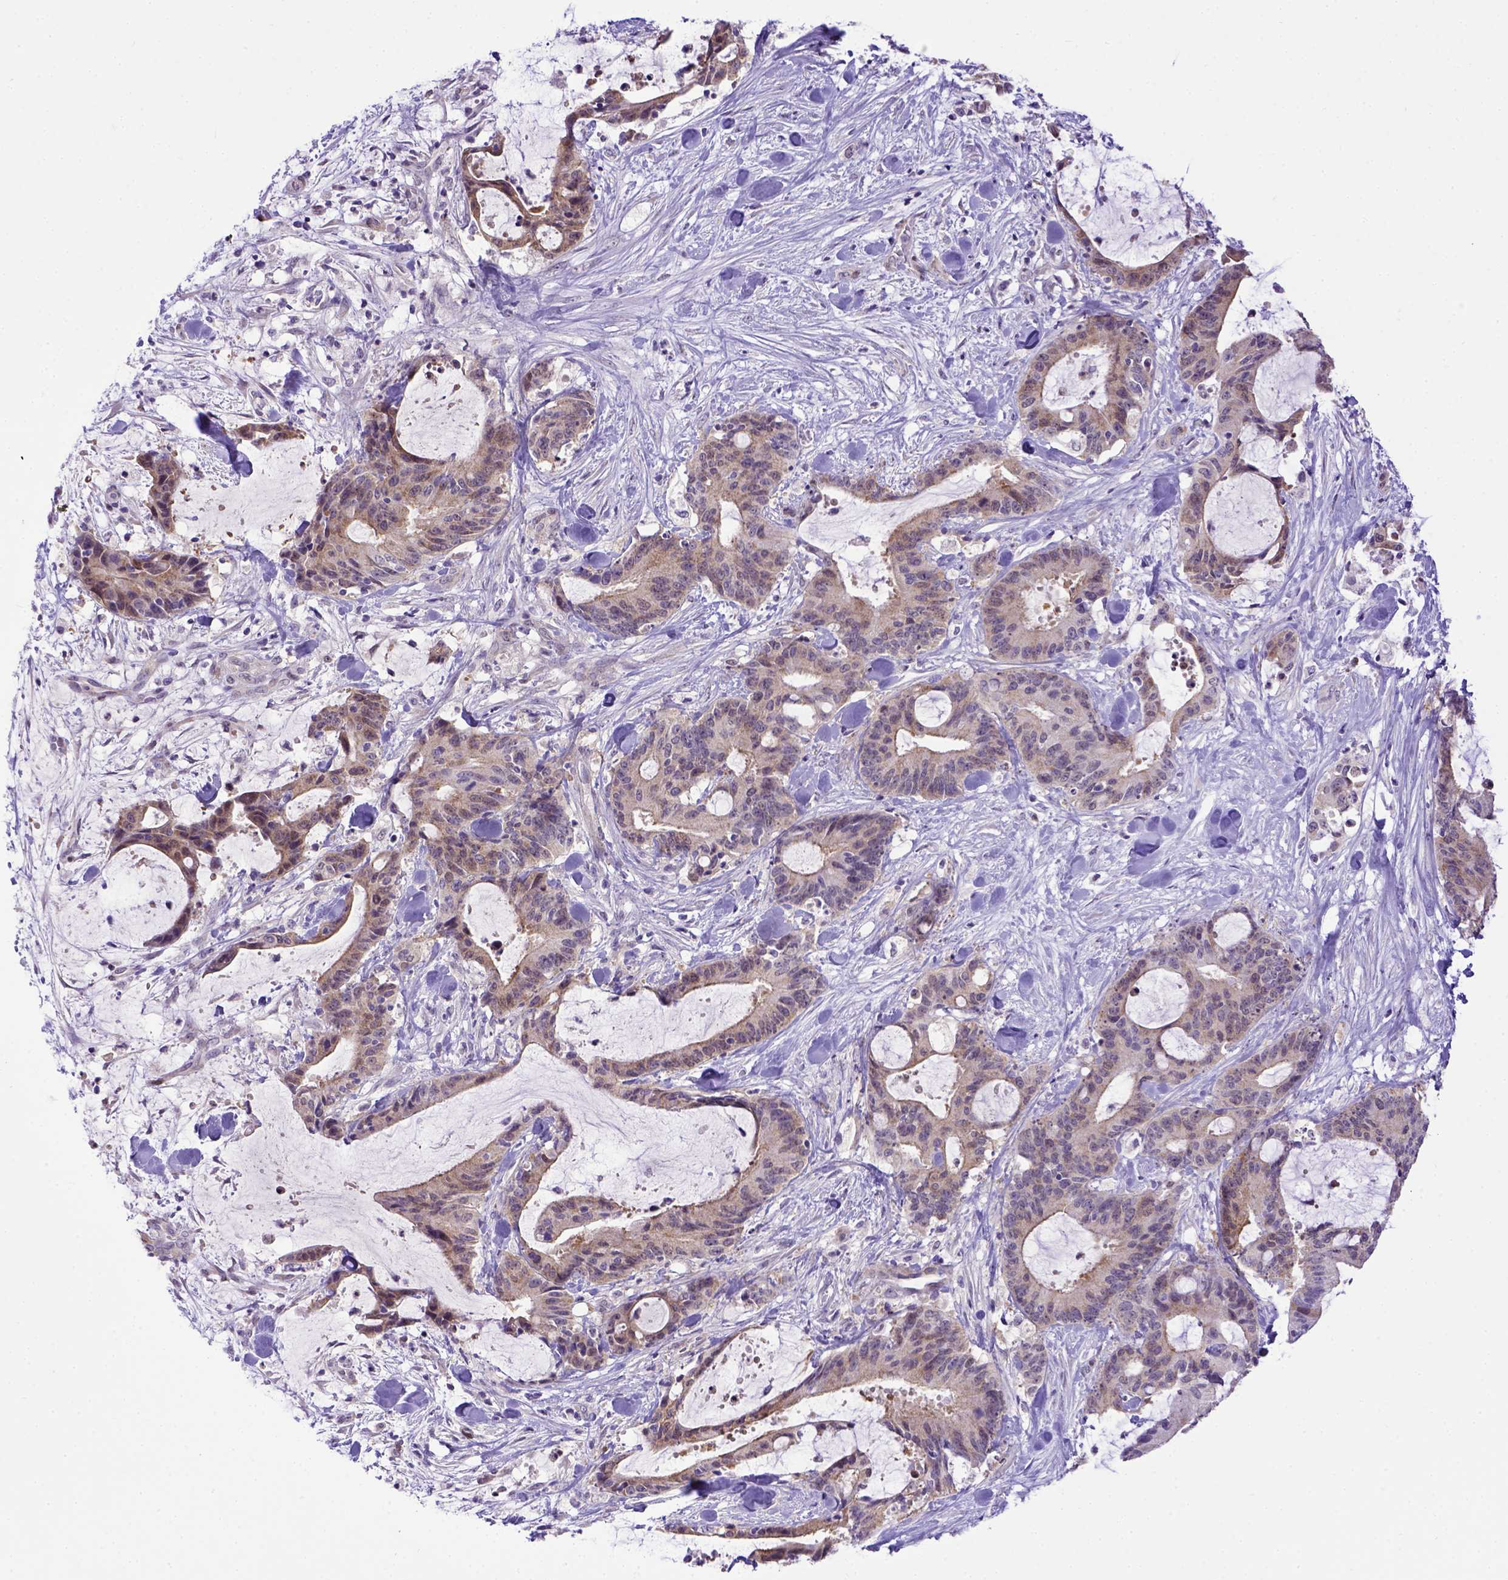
{"staining": {"intensity": "weak", "quantity": "25%-75%", "location": "cytoplasmic/membranous"}, "tissue": "liver cancer", "cell_type": "Tumor cells", "image_type": "cancer", "snomed": [{"axis": "morphology", "description": "Cholangiocarcinoma"}, {"axis": "topography", "description": "Liver"}], "caption": "DAB immunohistochemical staining of cholangiocarcinoma (liver) exhibits weak cytoplasmic/membranous protein positivity in about 25%-75% of tumor cells. (IHC, brightfield microscopy, high magnification).", "gene": "BTN1A1", "patient": {"sex": "female", "age": 73}}